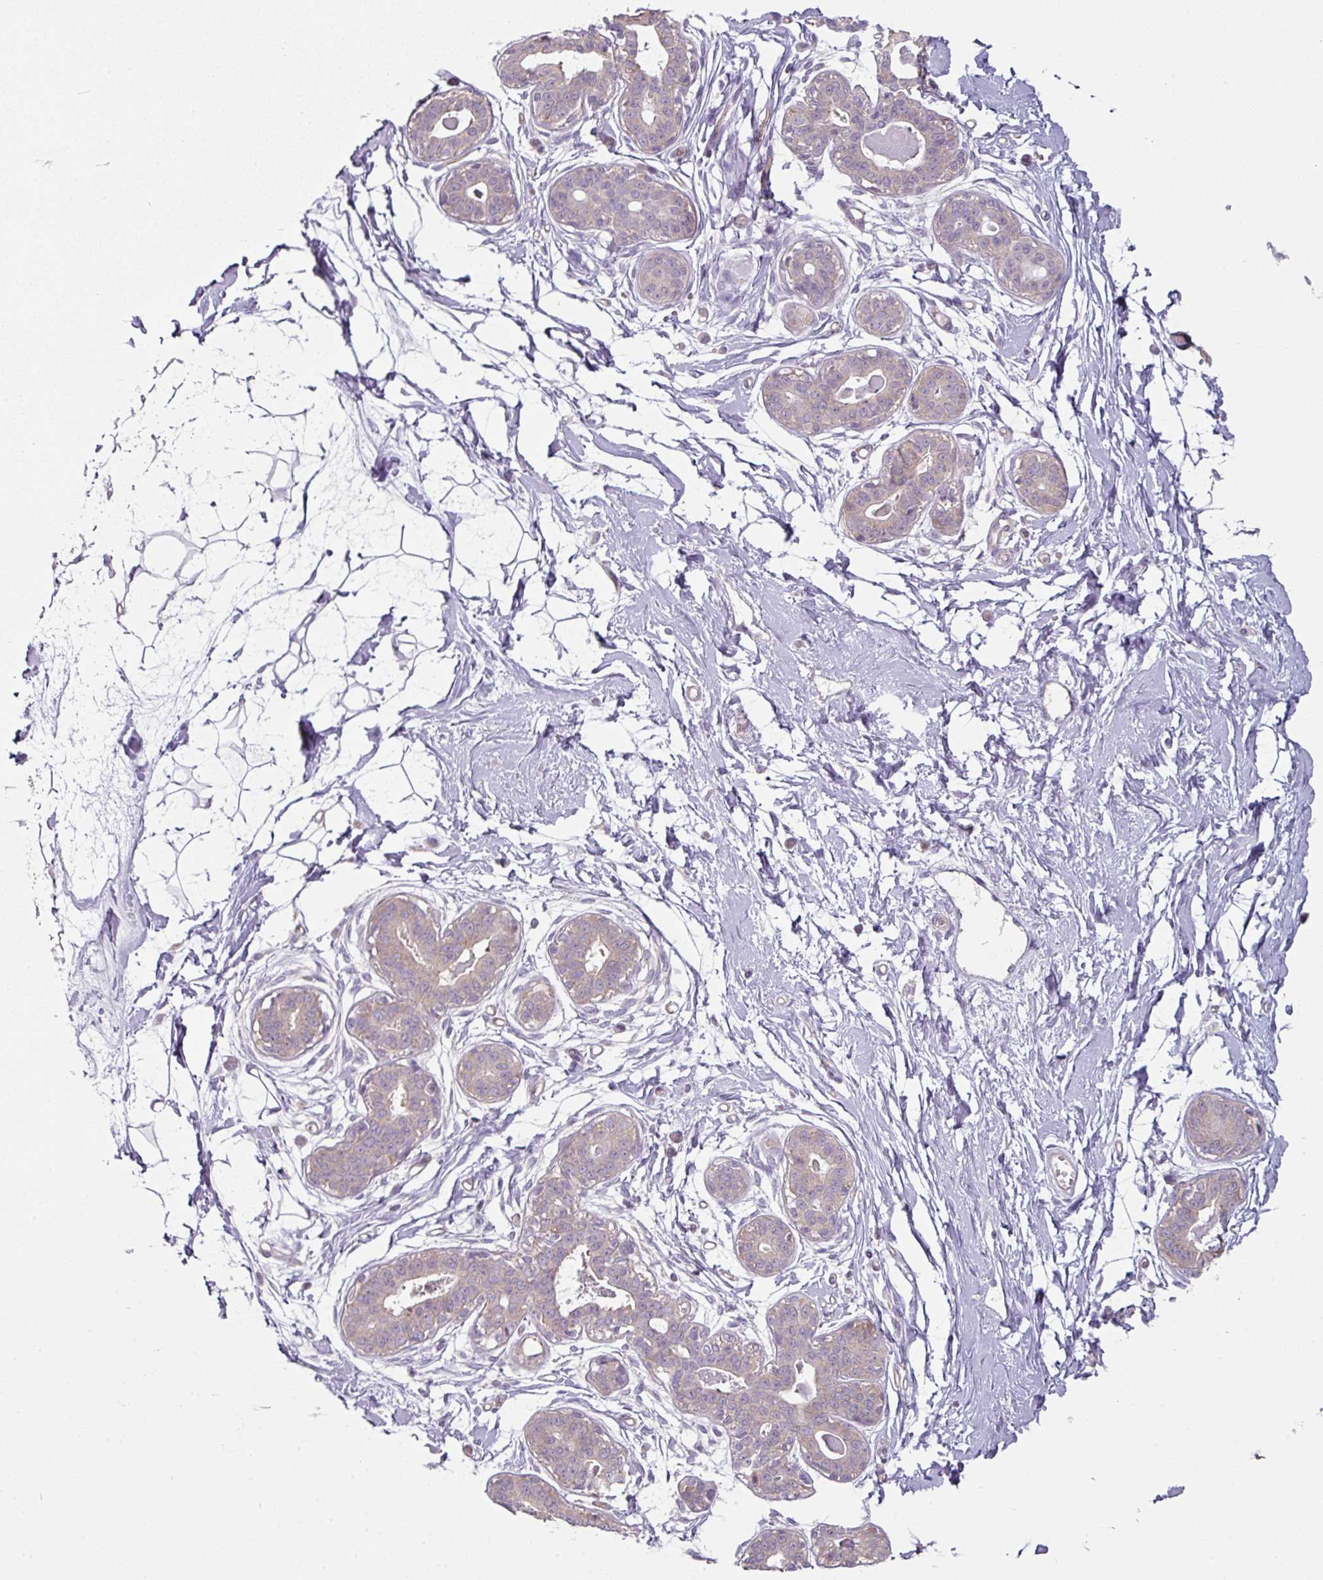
{"staining": {"intensity": "negative", "quantity": "none", "location": "none"}, "tissue": "breast", "cell_type": "Adipocytes", "image_type": "normal", "snomed": [{"axis": "morphology", "description": "Normal tissue, NOS"}, {"axis": "topography", "description": "Breast"}], "caption": "IHC histopathology image of normal human breast stained for a protein (brown), which displays no staining in adipocytes.", "gene": "C19orf33", "patient": {"sex": "female", "age": 45}}